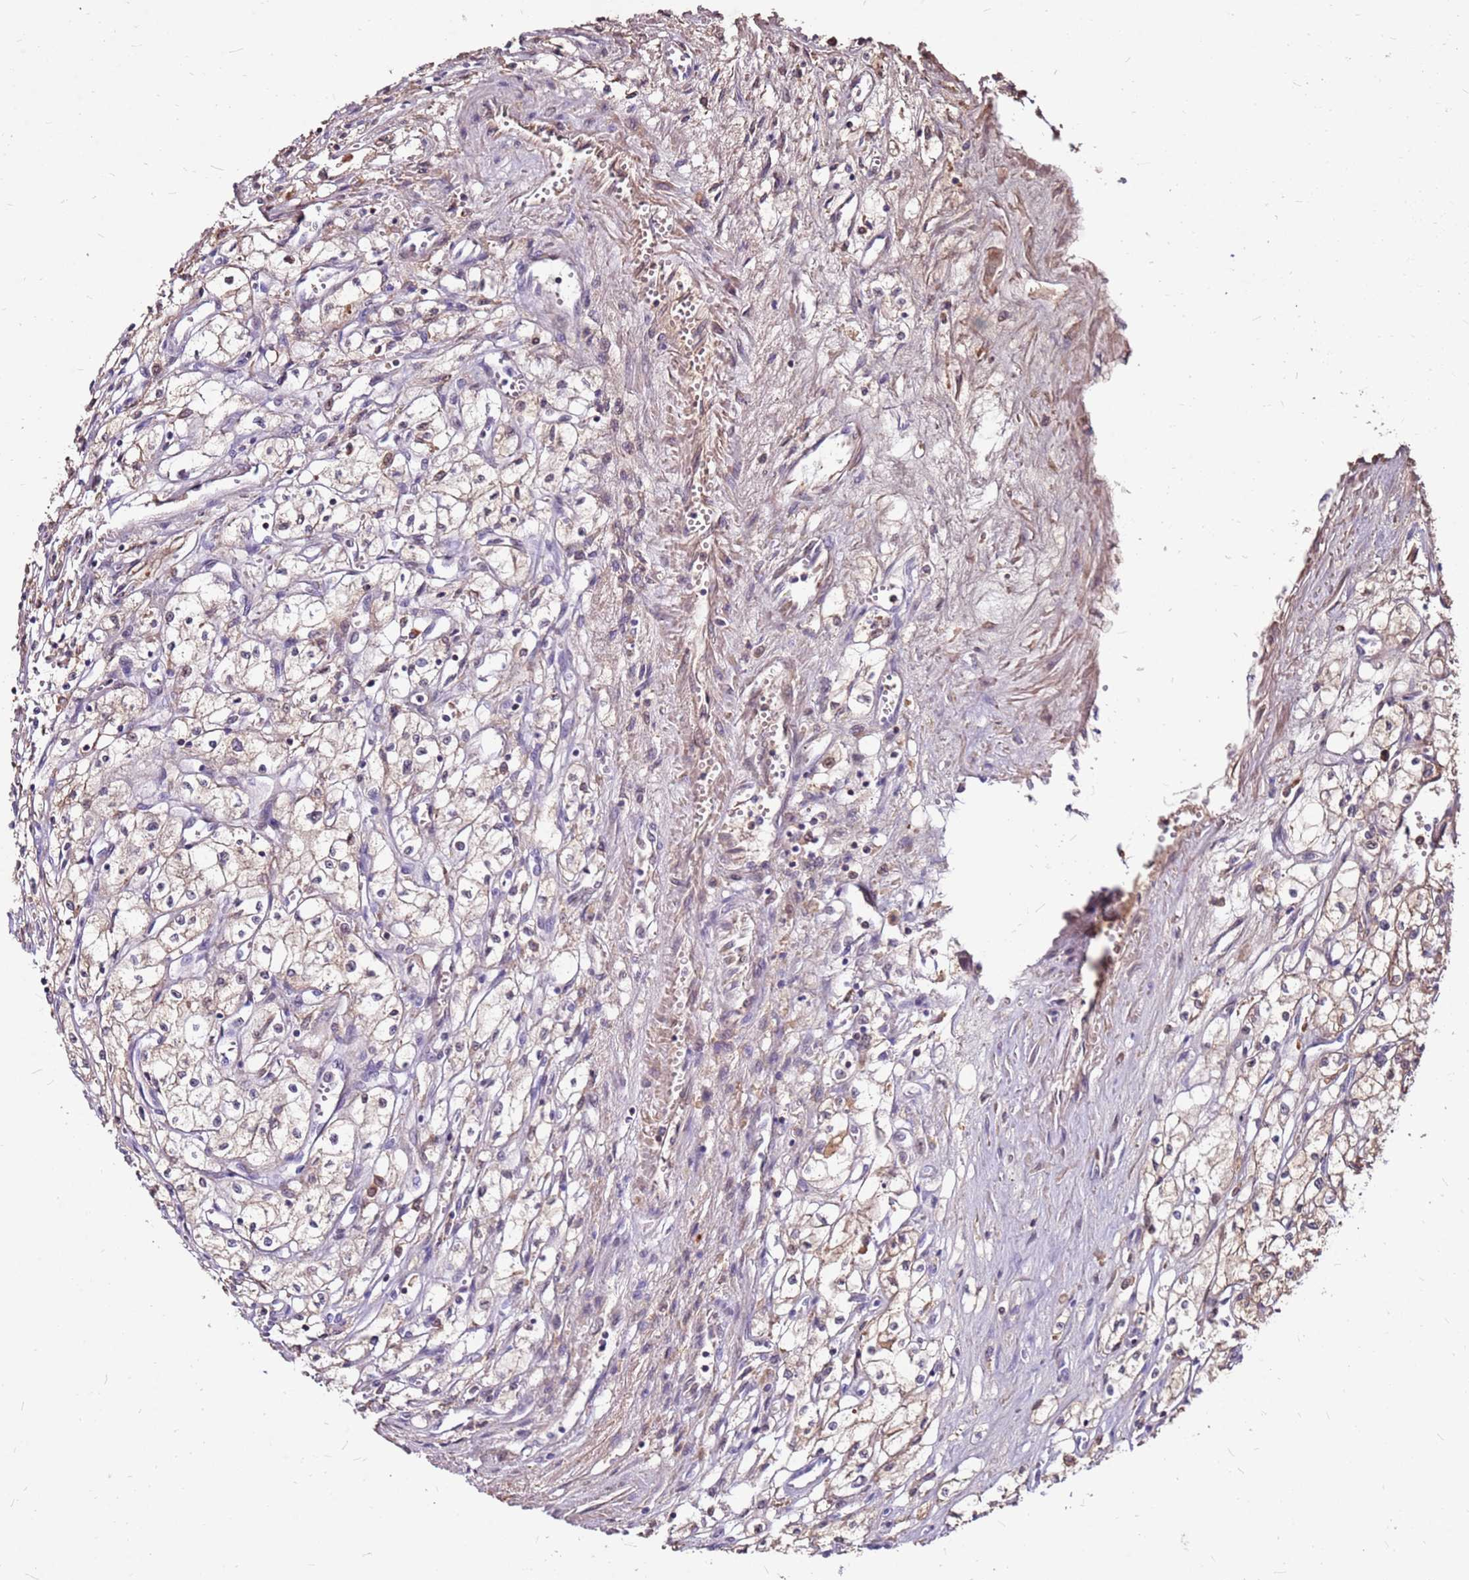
{"staining": {"intensity": "weak", "quantity": "25%-75%", "location": "cytoplasmic/membranous"}, "tissue": "renal cancer", "cell_type": "Tumor cells", "image_type": "cancer", "snomed": [{"axis": "morphology", "description": "Adenocarcinoma, NOS"}, {"axis": "topography", "description": "Kidney"}], "caption": "Tumor cells display low levels of weak cytoplasmic/membranous staining in approximately 25%-75% of cells in renal cancer (adenocarcinoma). Nuclei are stained in blue.", "gene": "ALDH1A3", "patient": {"sex": "male", "age": 59}}